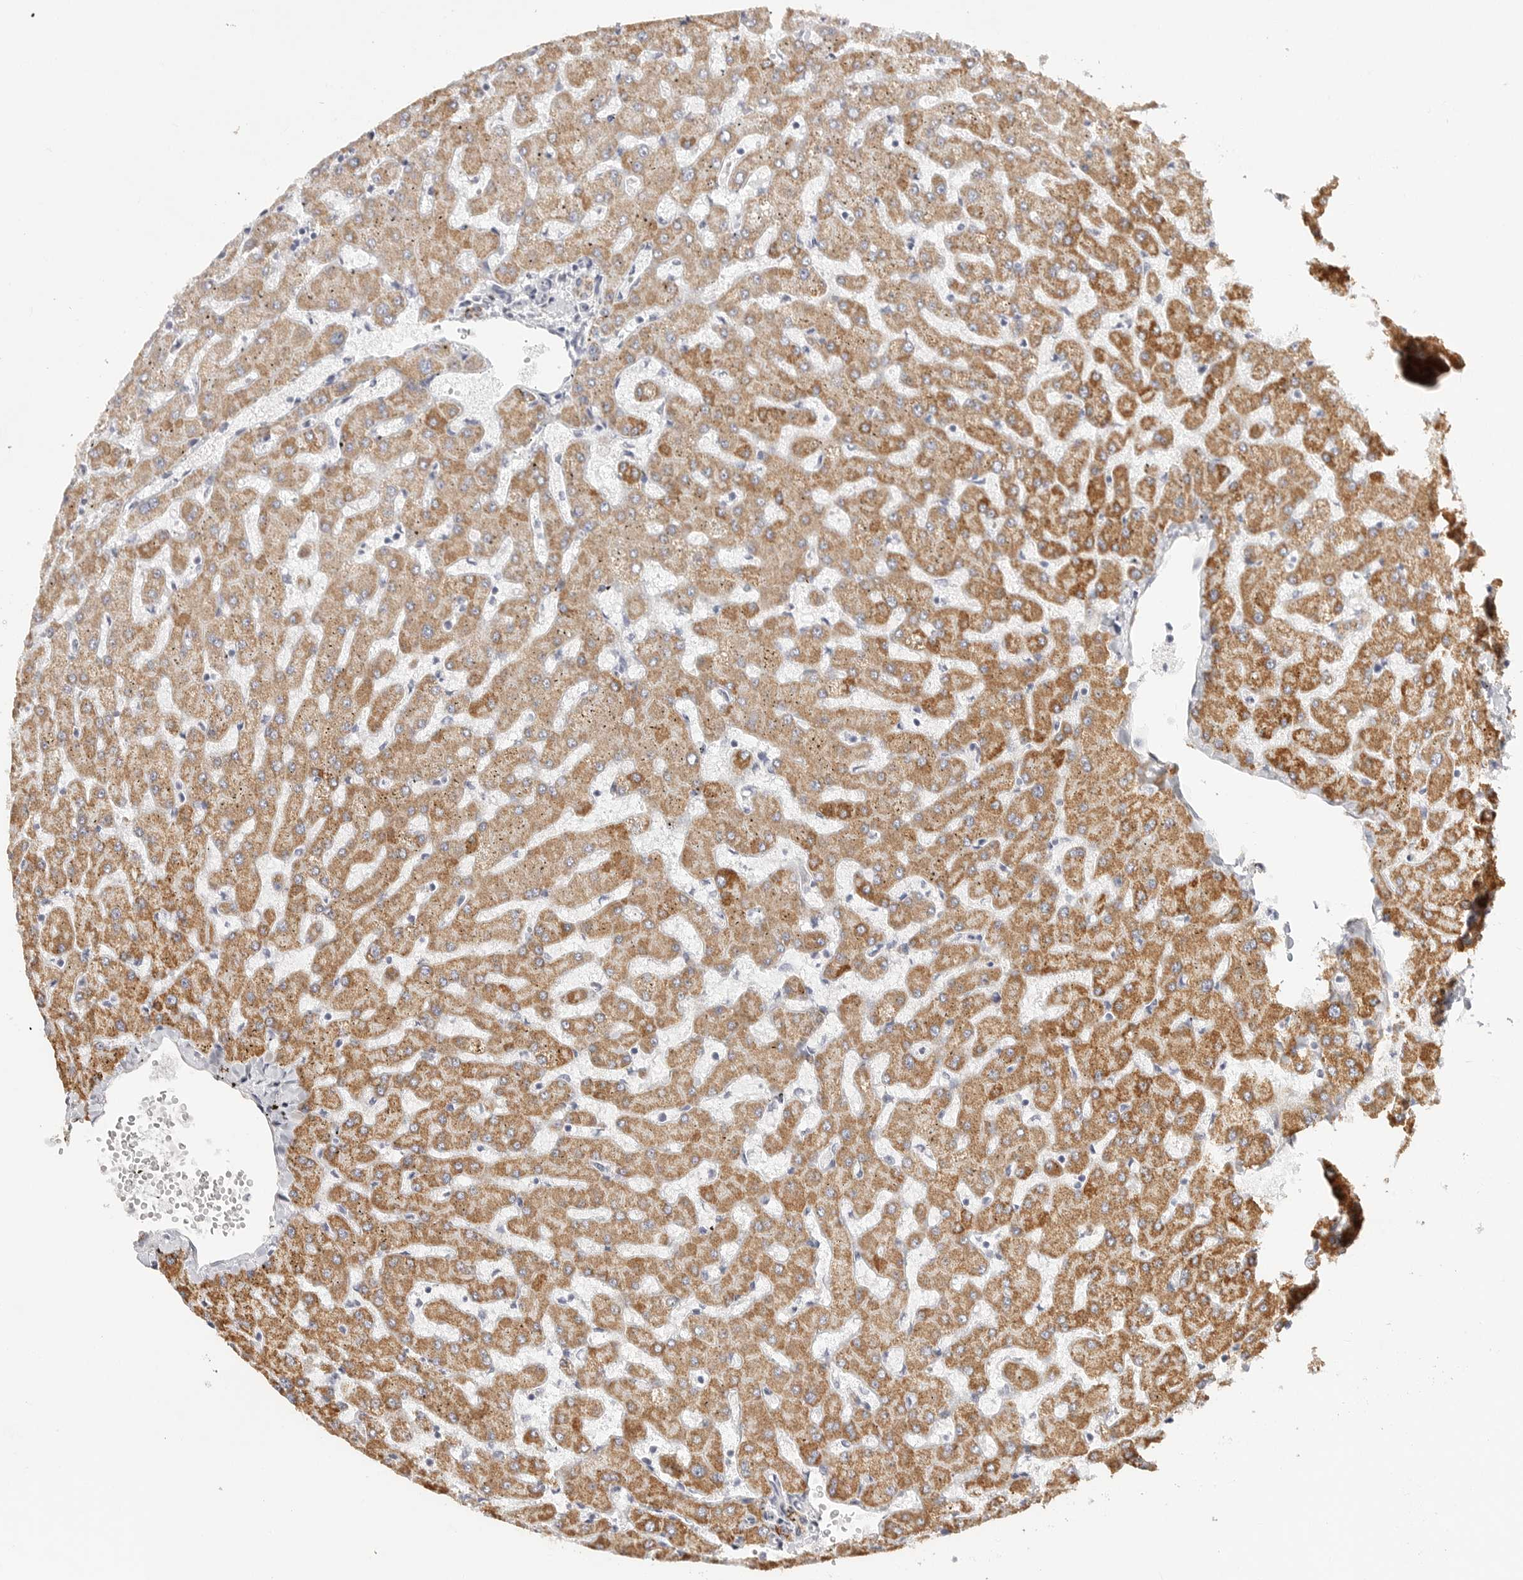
{"staining": {"intensity": "moderate", "quantity": ">75%", "location": "cytoplasmic/membranous"}, "tissue": "liver", "cell_type": "Cholangiocytes", "image_type": "normal", "snomed": [{"axis": "morphology", "description": "Normal tissue, NOS"}, {"axis": "topography", "description": "Liver"}], "caption": "This photomicrograph shows normal liver stained with immunohistochemistry (IHC) to label a protein in brown. The cytoplasmic/membranous of cholangiocytes show moderate positivity for the protein. Nuclei are counter-stained blue.", "gene": "ELP3", "patient": {"sex": "female", "age": 63}}